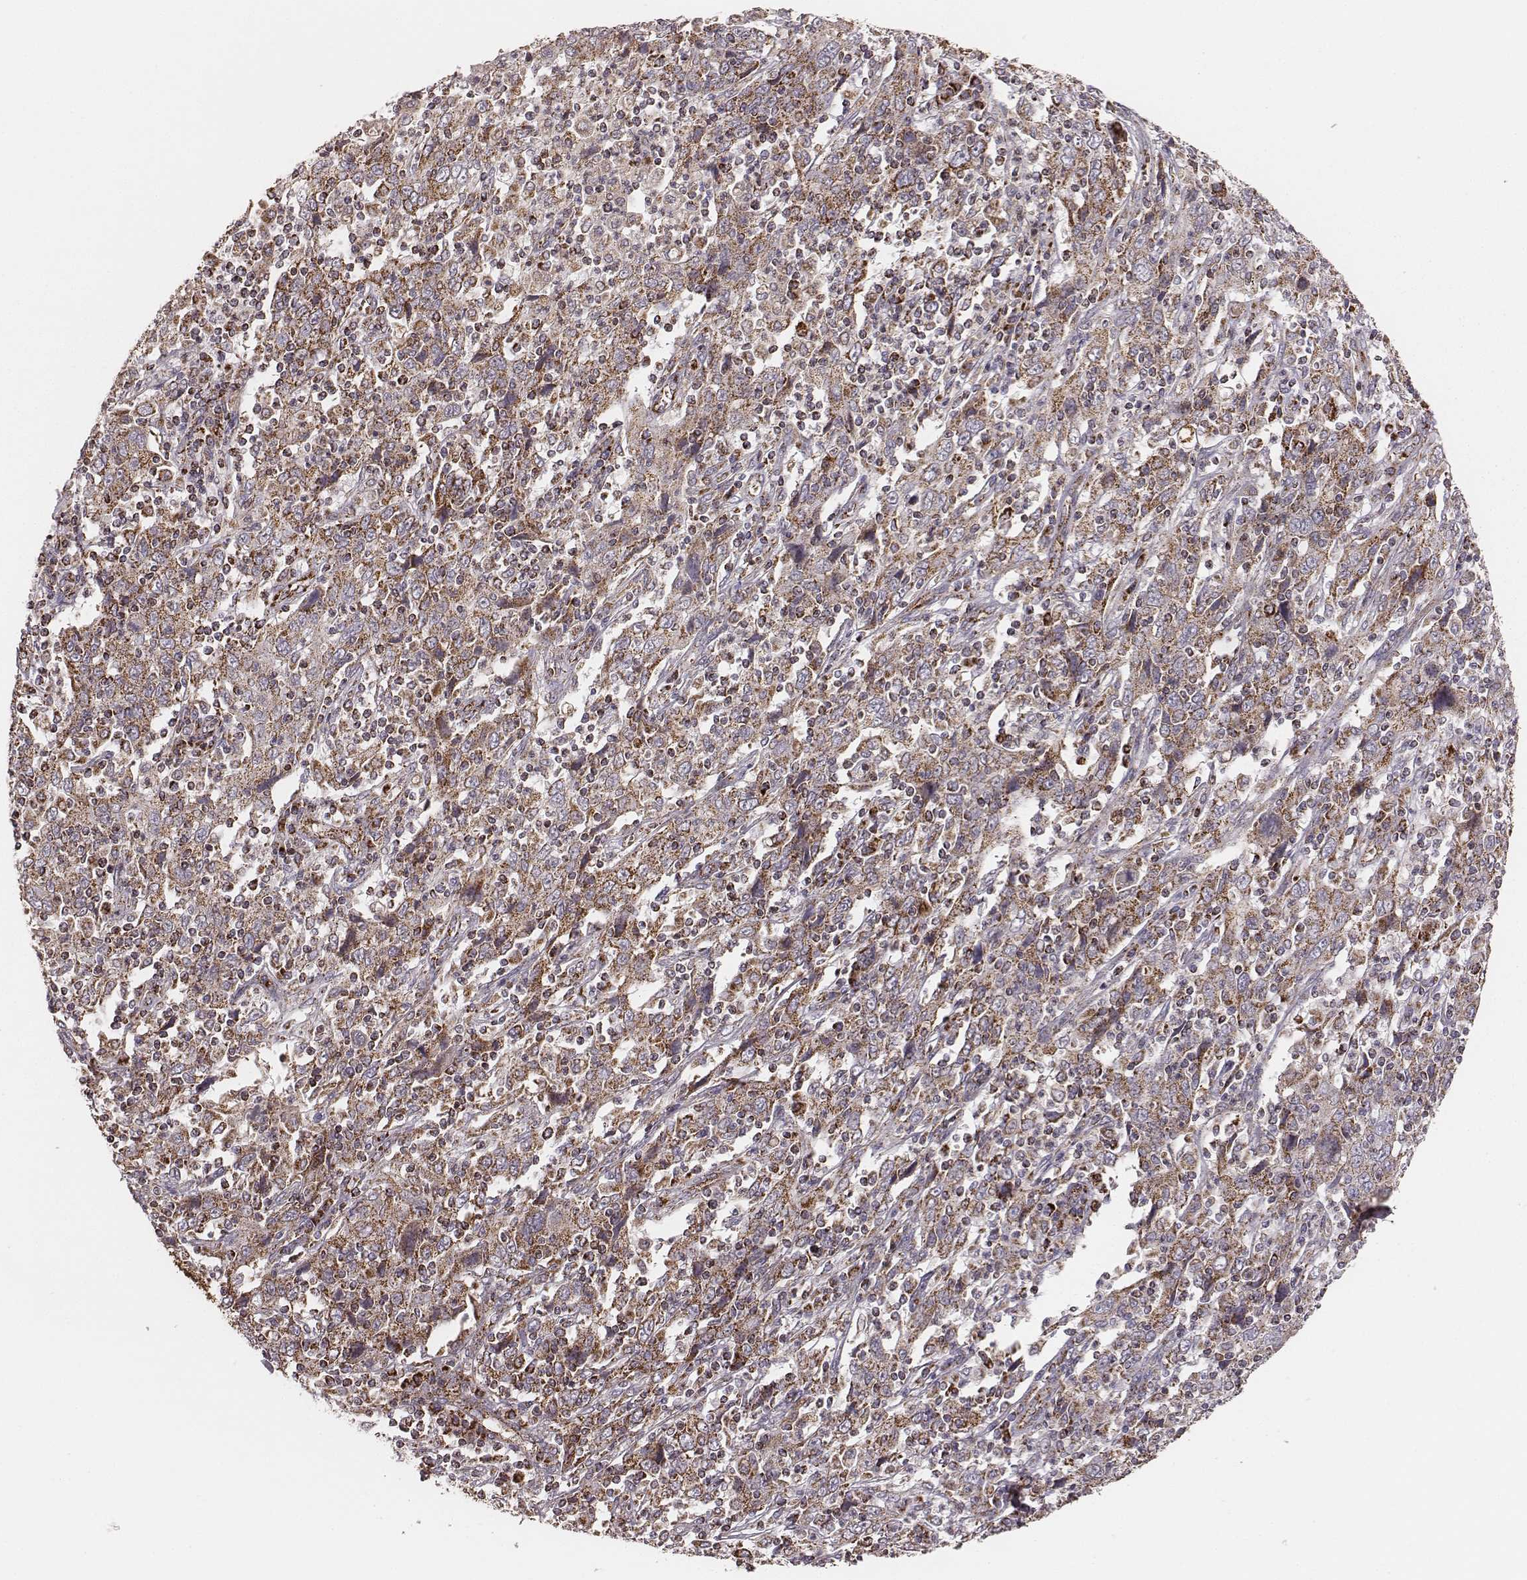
{"staining": {"intensity": "moderate", "quantity": ">75%", "location": "cytoplasmic/membranous"}, "tissue": "cervical cancer", "cell_type": "Tumor cells", "image_type": "cancer", "snomed": [{"axis": "morphology", "description": "Squamous cell carcinoma, NOS"}, {"axis": "topography", "description": "Cervix"}], "caption": "A micrograph of cervical squamous cell carcinoma stained for a protein demonstrates moderate cytoplasmic/membranous brown staining in tumor cells.", "gene": "TUFM", "patient": {"sex": "female", "age": 46}}